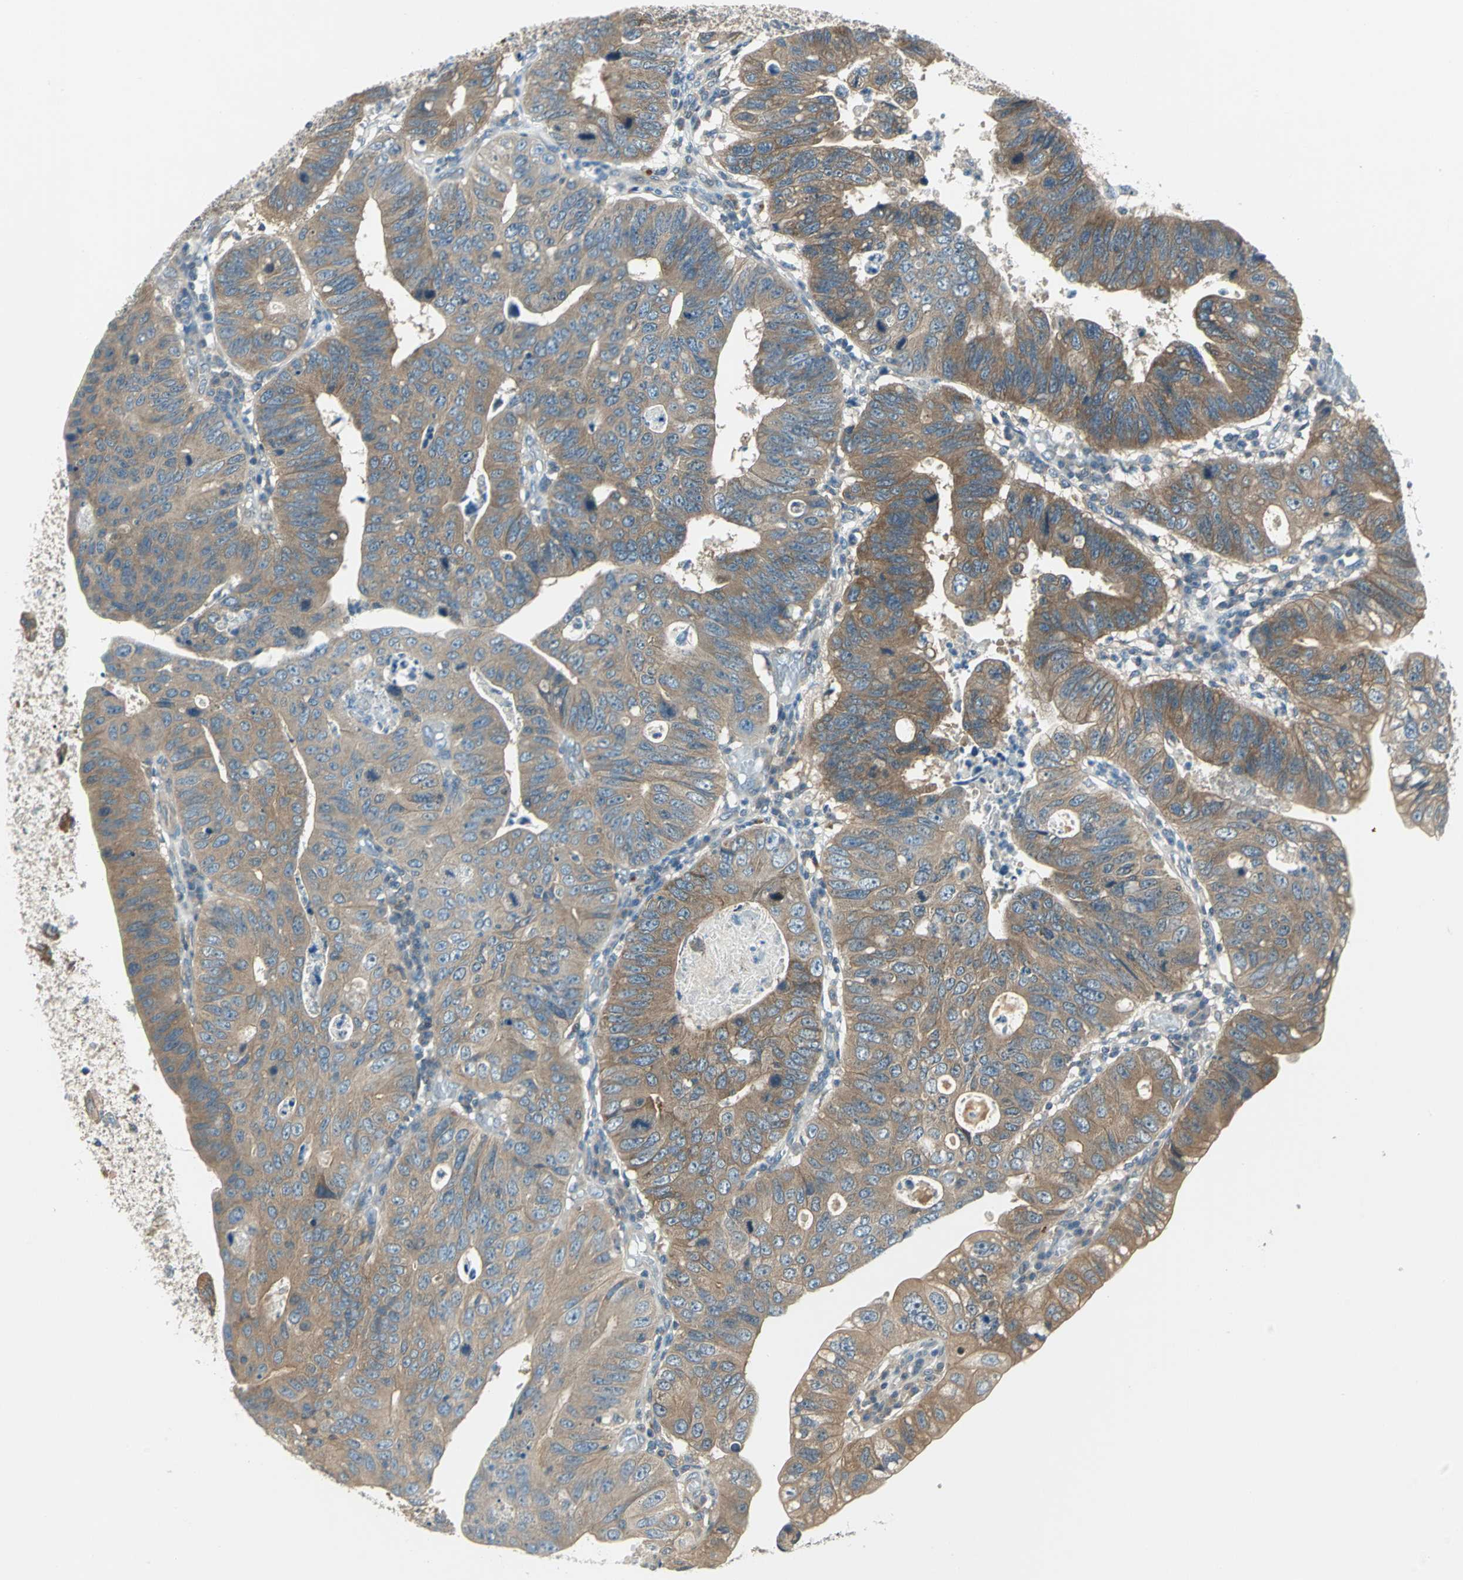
{"staining": {"intensity": "moderate", "quantity": ">75%", "location": "cytoplasmic/membranous"}, "tissue": "stomach cancer", "cell_type": "Tumor cells", "image_type": "cancer", "snomed": [{"axis": "morphology", "description": "Adenocarcinoma, NOS"}, {"axis": "topography", "description": "Stomach"}], "caption": "Stomach adenocarcinoma was stained to show a protein in brown. There is medium levels of moderate cytoplasmic/membranous expression in approximately >75% of tumor cells.", "gene": "PRKAA1", "patient": {"sex": "male", "age": 59}}